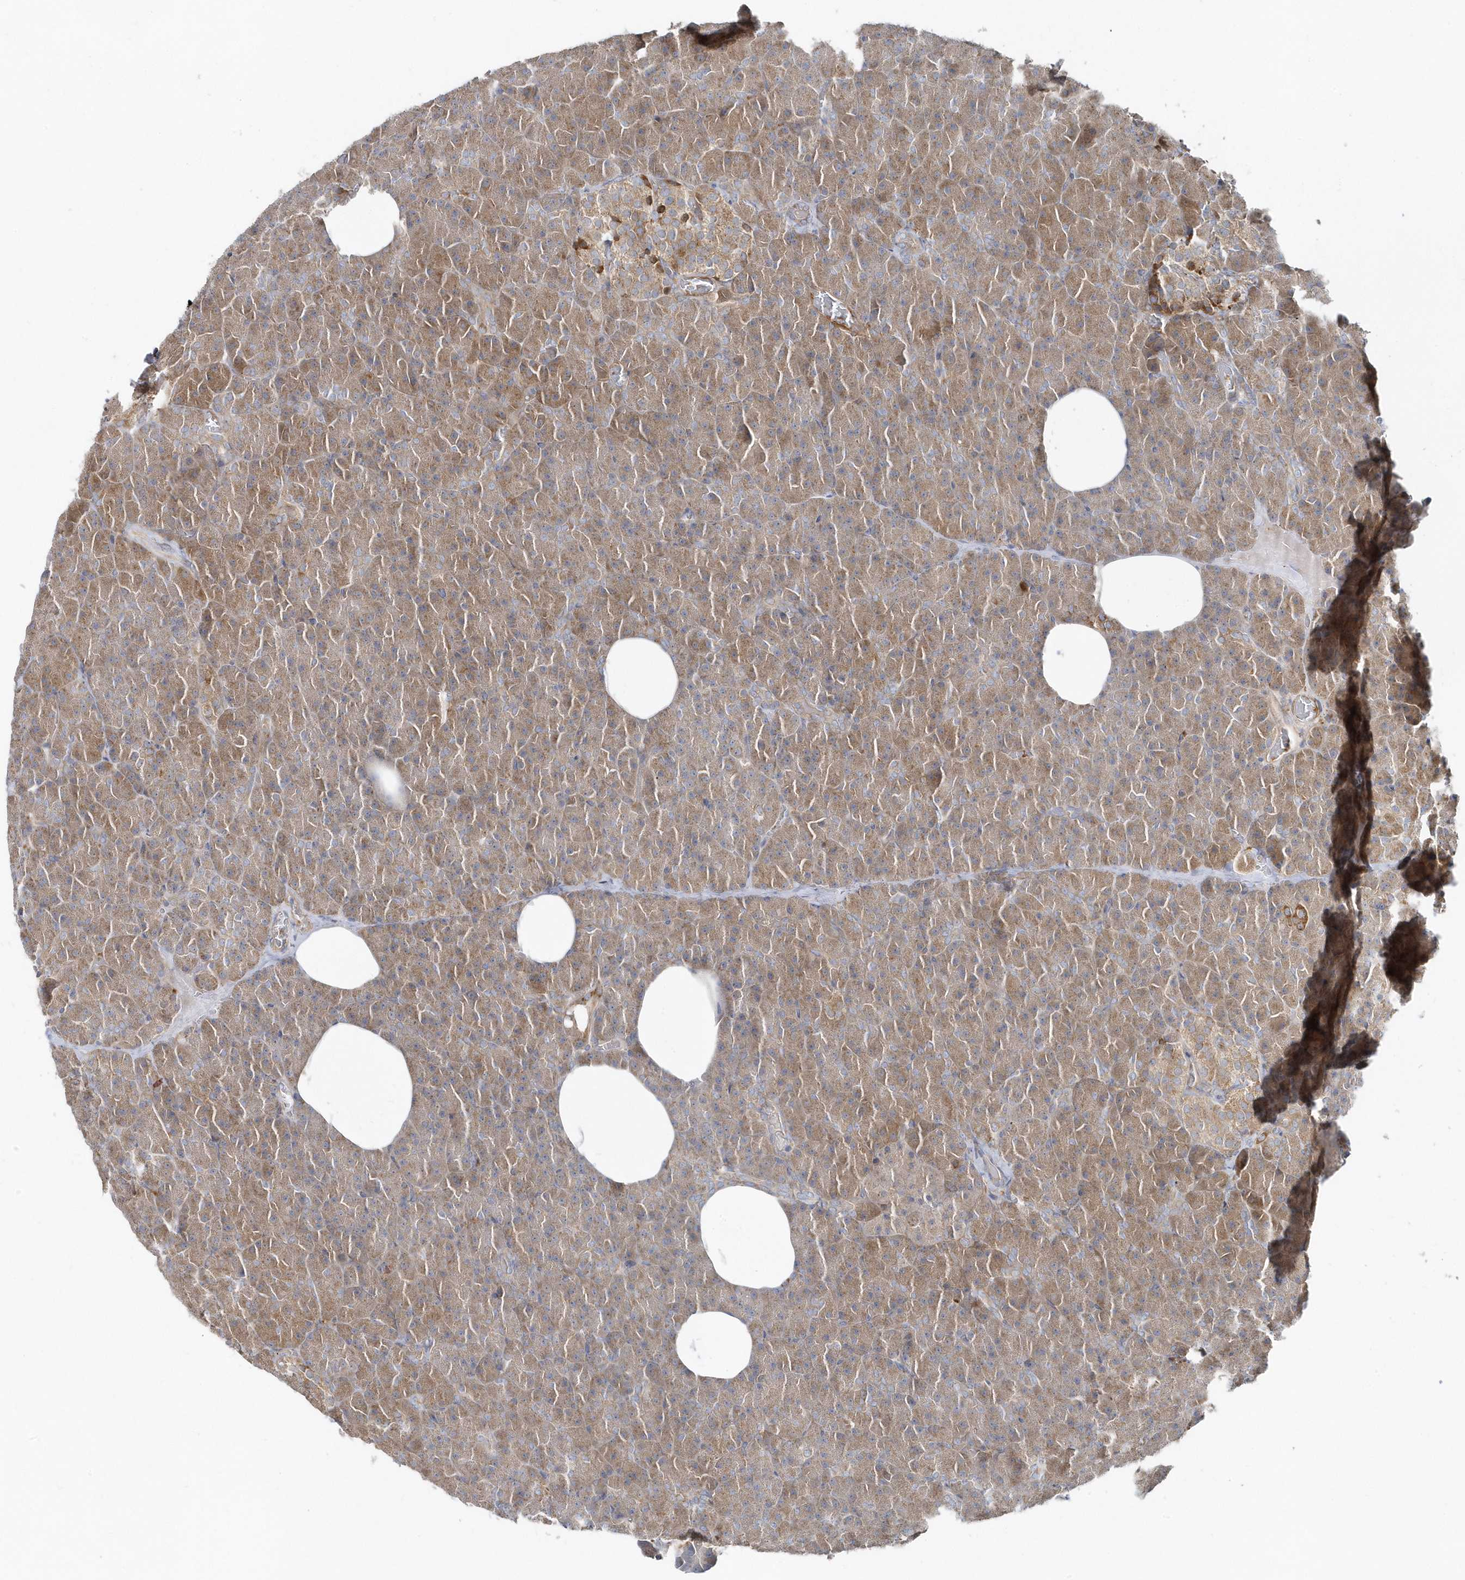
{"staining": {"intensity": "moderate", "quantity": ">75%", "location": "cytoplasmic/membranous"}, "tissue": "pancreas", "cell_type": "Exocrine glandular cells", "image_type": "normal", "snomed": [{"axis": "morphology", "description": "Normal tissue, NOS"}, {"axis": "morphology", "description": "Carcinoid, malignant, NOS"}, {"axis": "topography", "description": "Pancreas"}], "caption": "Immunohistochemical staining of unremarkable human pancreas exhibits >75% levels of moderate cytoplasmic/membranous protein staining in about >75% of exocrine glandular cells.", "gene": "LEXM", "patient": {"sex": "female", "age": 35}}